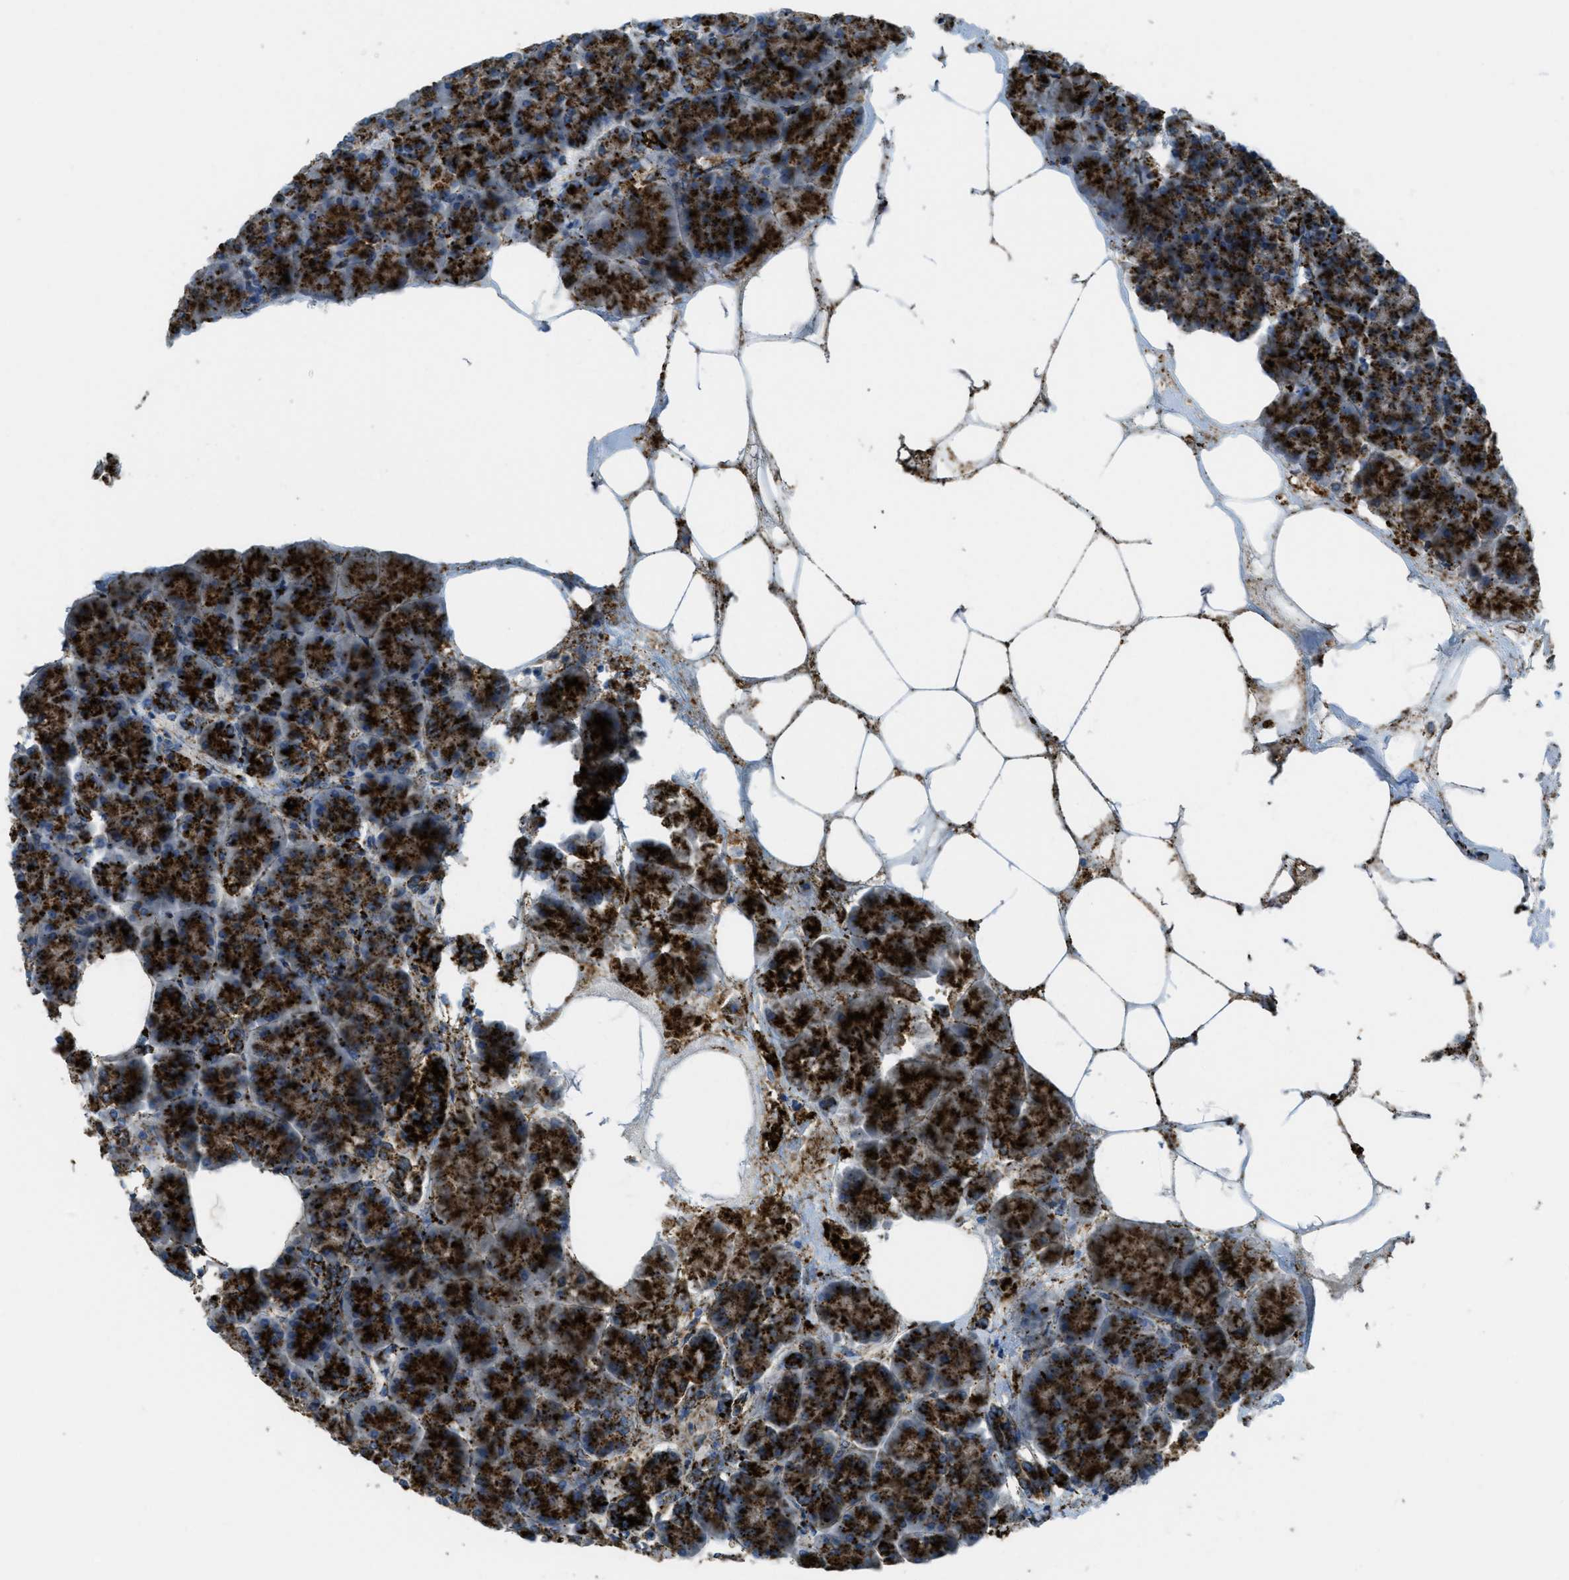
{"staining": {"intensity": "strong", "quantity": ">75%", "location": "cytoplasmic/membranous"}, "tissue": "pancreas", "cell_type": "Exocrine glandular cells", "image_type": "normal", "snomed": [{"axis": "morphology", "description": "Normal tissue, NOS"}, {"axis": "topography", "description": "Pancreas"}], "caption": "Protein expression analysis of benign pancreas shows strong cytoplasmic/membranous staining in about >75% of exocrine glandular cells. (DAB IHC, brown staining for protein, blue staining for nuclei).", "gene": "SCARB2", "patient": {"sex": "female", "age": 70}}